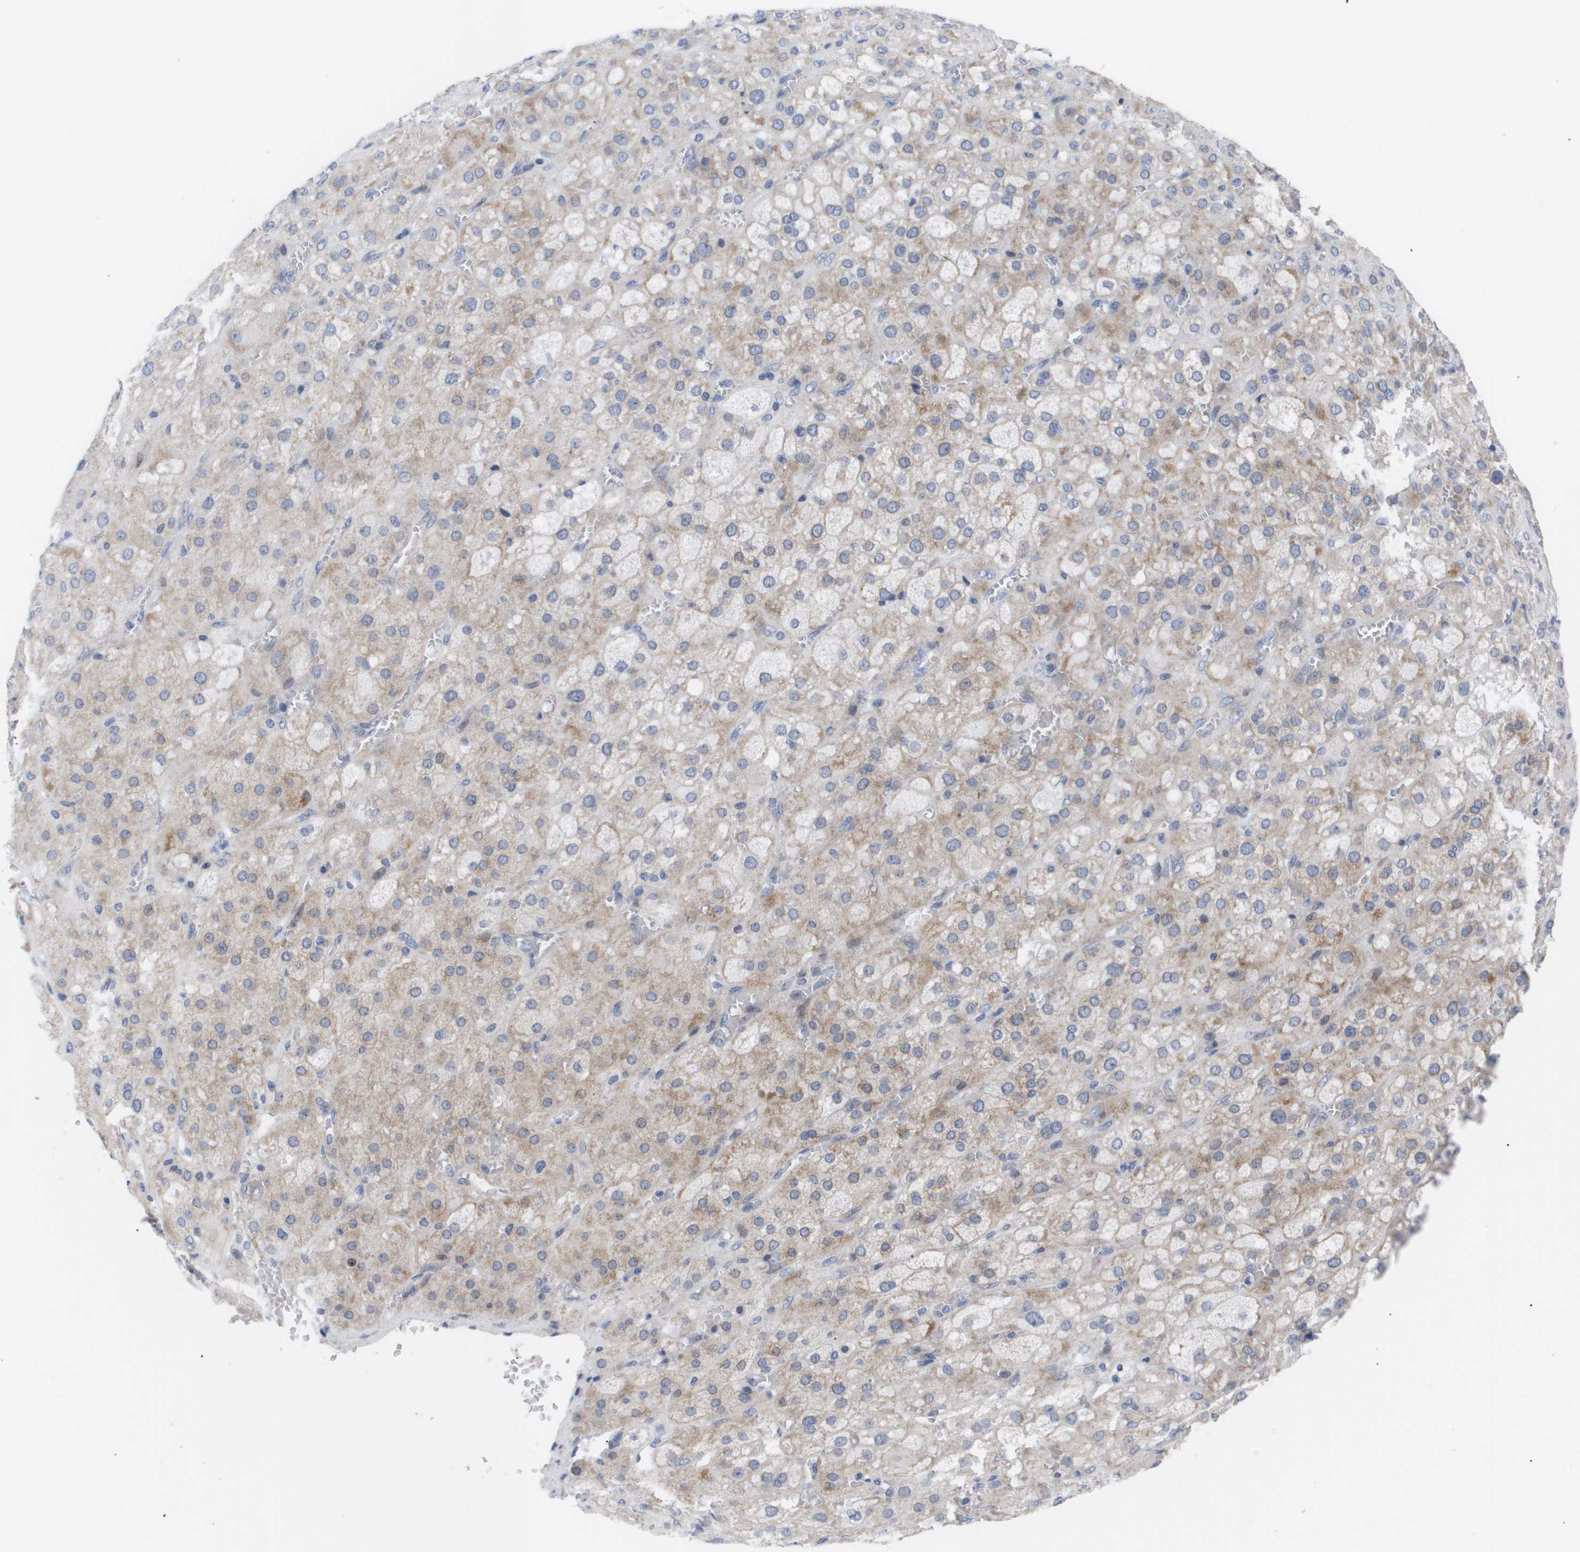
{"staining": {"intensity": "moderate", "quantity": ">75%", "location": "cytoplasmic/membranous"}, "tissue": "adrenal gland", "cell_type": "Glandular cells", "image_type": "normal", "snomed": [{"axis": "morphology", "description": "Normal tissue, NOS"}, {"axis": "topography", "description": "Adrenal gland"}], "caption": "Protein staining shows moderate cytoplasmic/membranous positivity in about >75% of glandular cells in benign adrenal gland.", "gene": "CAV3", "patient": {"sex": "female", "age": 47}}